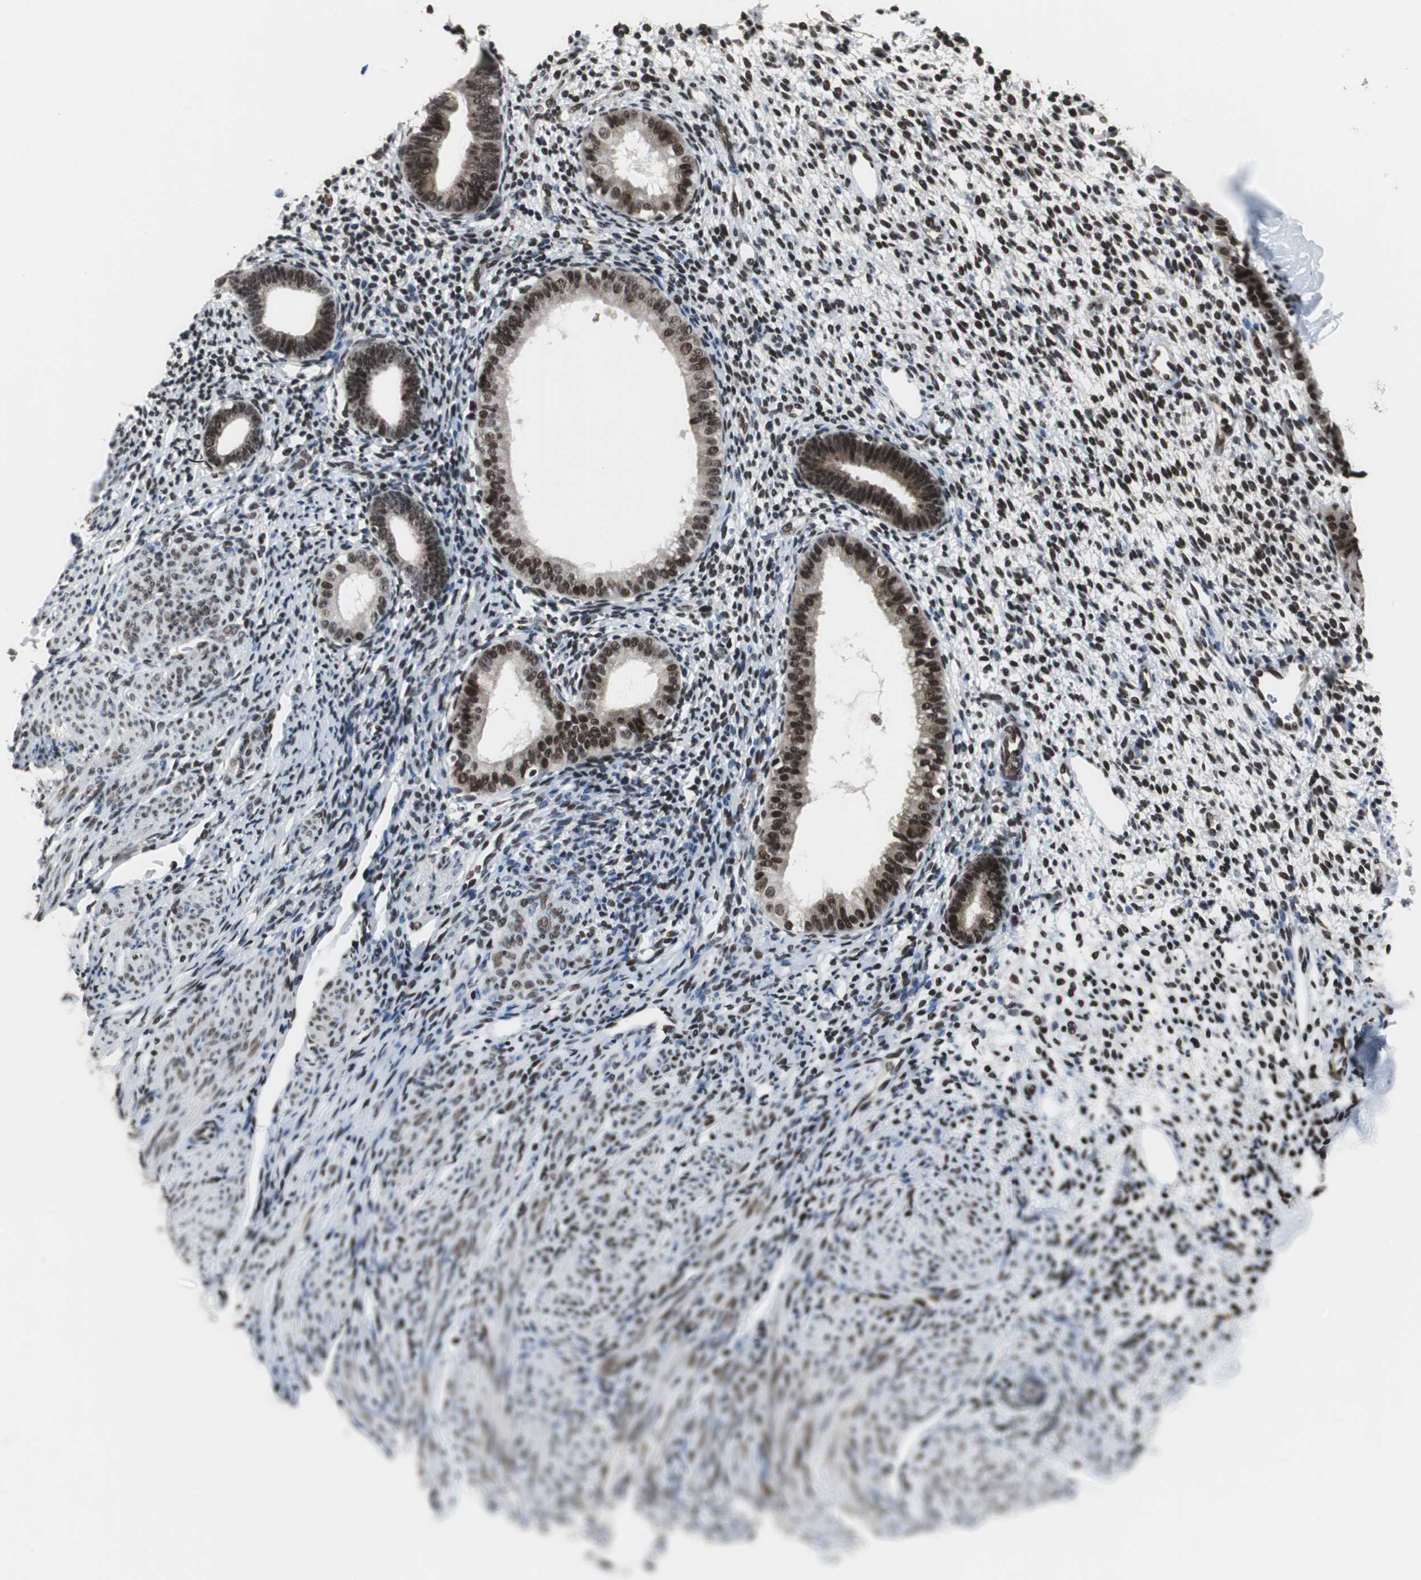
{"staining": {"intensity": "strong", "quantity": ">75%", "location": "nuclear"}, "tissue": "endometrium", "cell_type": "Cells in endometrial stroma", "image_type": "normal", "snomed": [{"axis": "morphology", "description": "Normal tissue, NOS"}, {"axis": "topography", "description": "Endometrium"}], "caption": "Immunohistochemistry staining of unremarkable endometrium, which displays high levels of strong nuclear positivity in about >75% of cells in endometrial stroma indicating strong nuclear protein expression. The staining was performed using DAB (3,3'-diaminobenzidine) (brown) for protein detection and nuclei were counterstained in hematoxylin (blue).", "gene": "CDK9", "patient": {"sex": "female", "age": 61}}